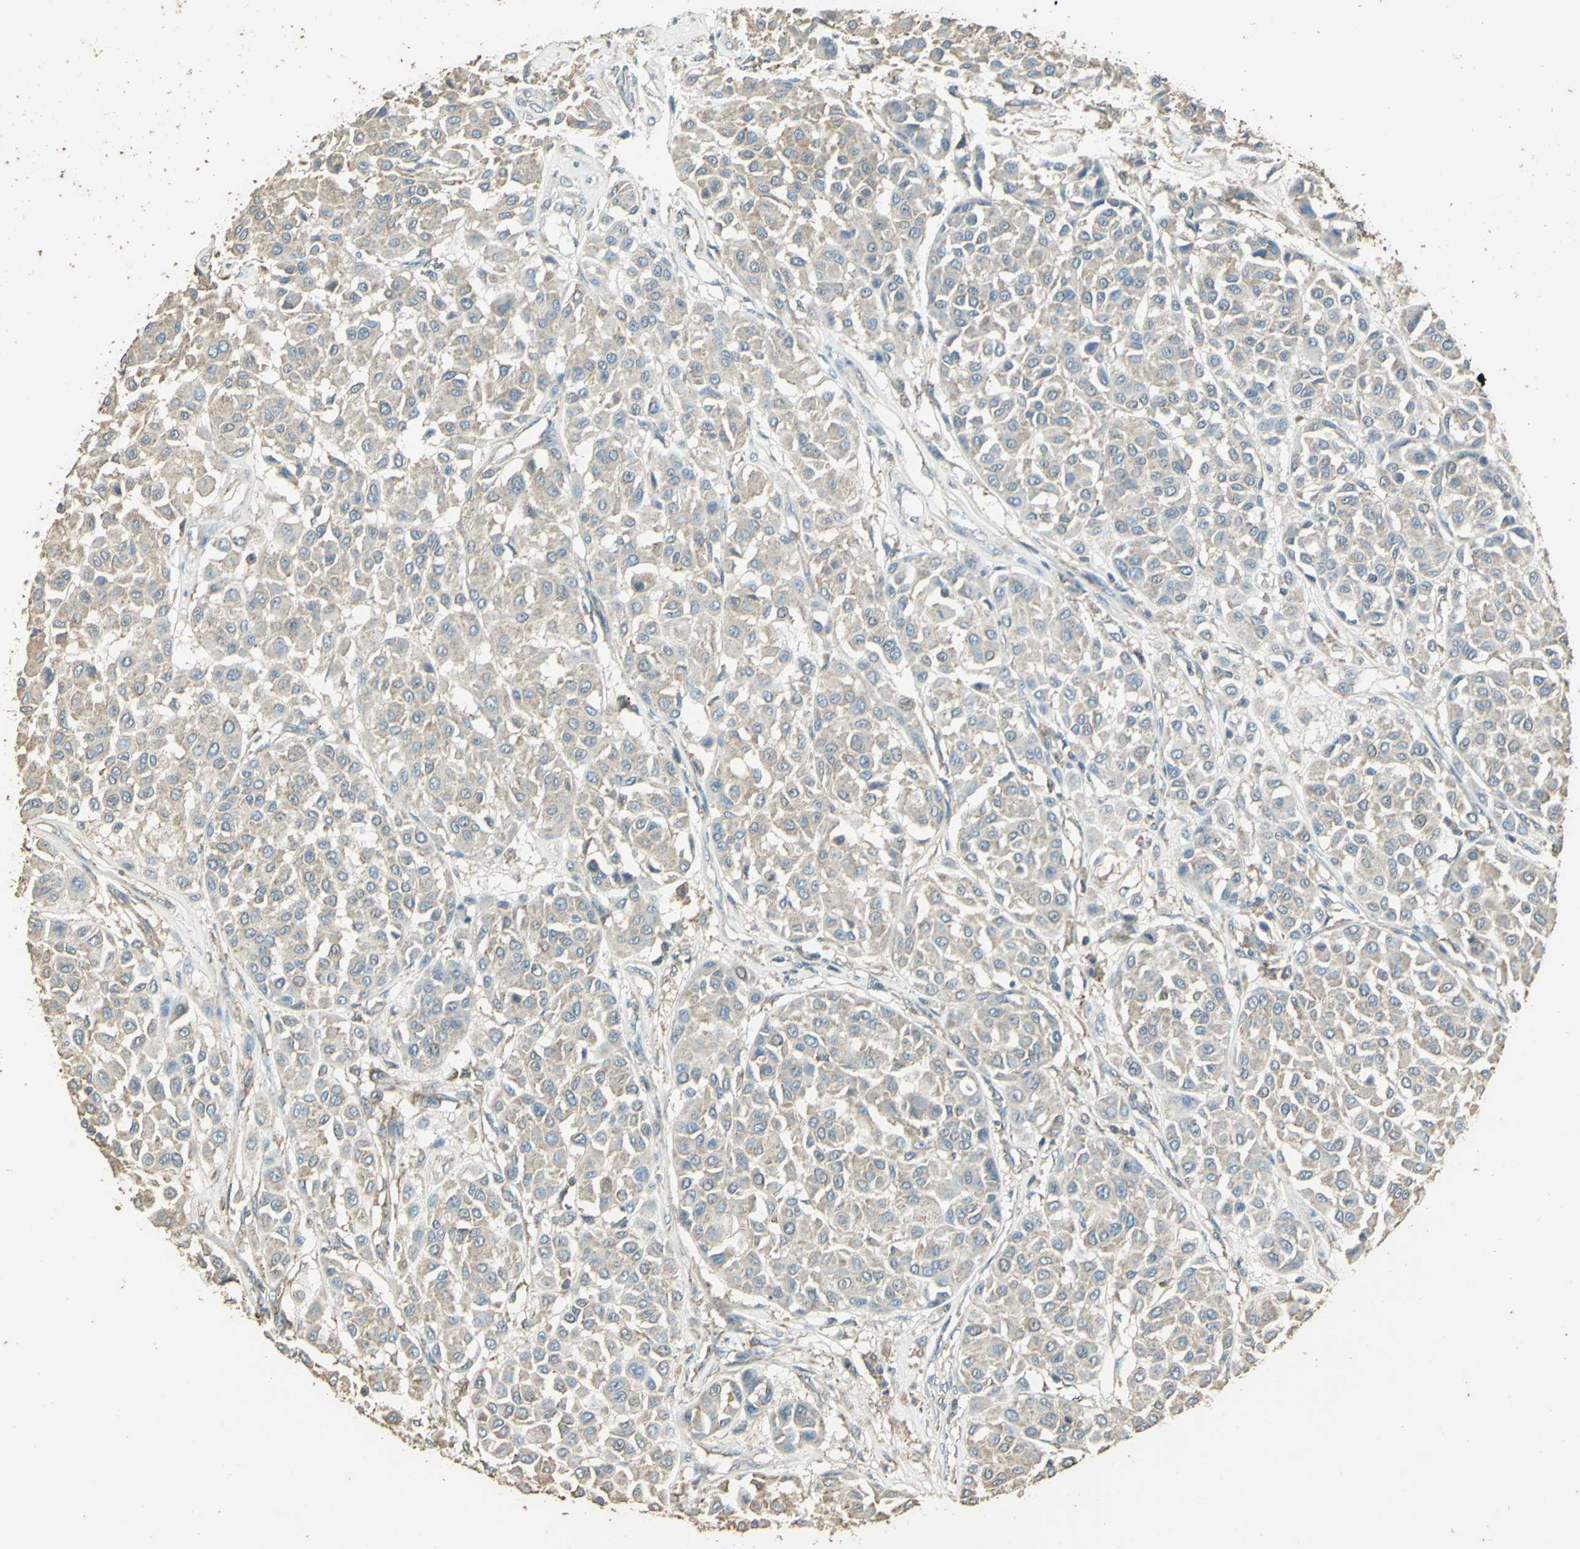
{"staining": {"intensity": "weak", "quantity": "25%-75%", "location": "cytoplasmic/membranous"}, "tissue": "melanoma", "cell_type": "Tumor cells", "image_type": "cancer", "snomed": [{"axis": "morphology", "description": "Malignant melanoma, Metastatic site"}, {"axis": "topography", "description": "Soft tissue"}], "caption": "Protein staining exhibits weak cytoplasmic/membranous expression in approximately 25%-75% of tumor cells in melanoma. (brown staining indicates protein expression, while blue staining denotes nuclei).", "gene": "TRAPPC2", "patient": {"sex": "male", "age": 41}}